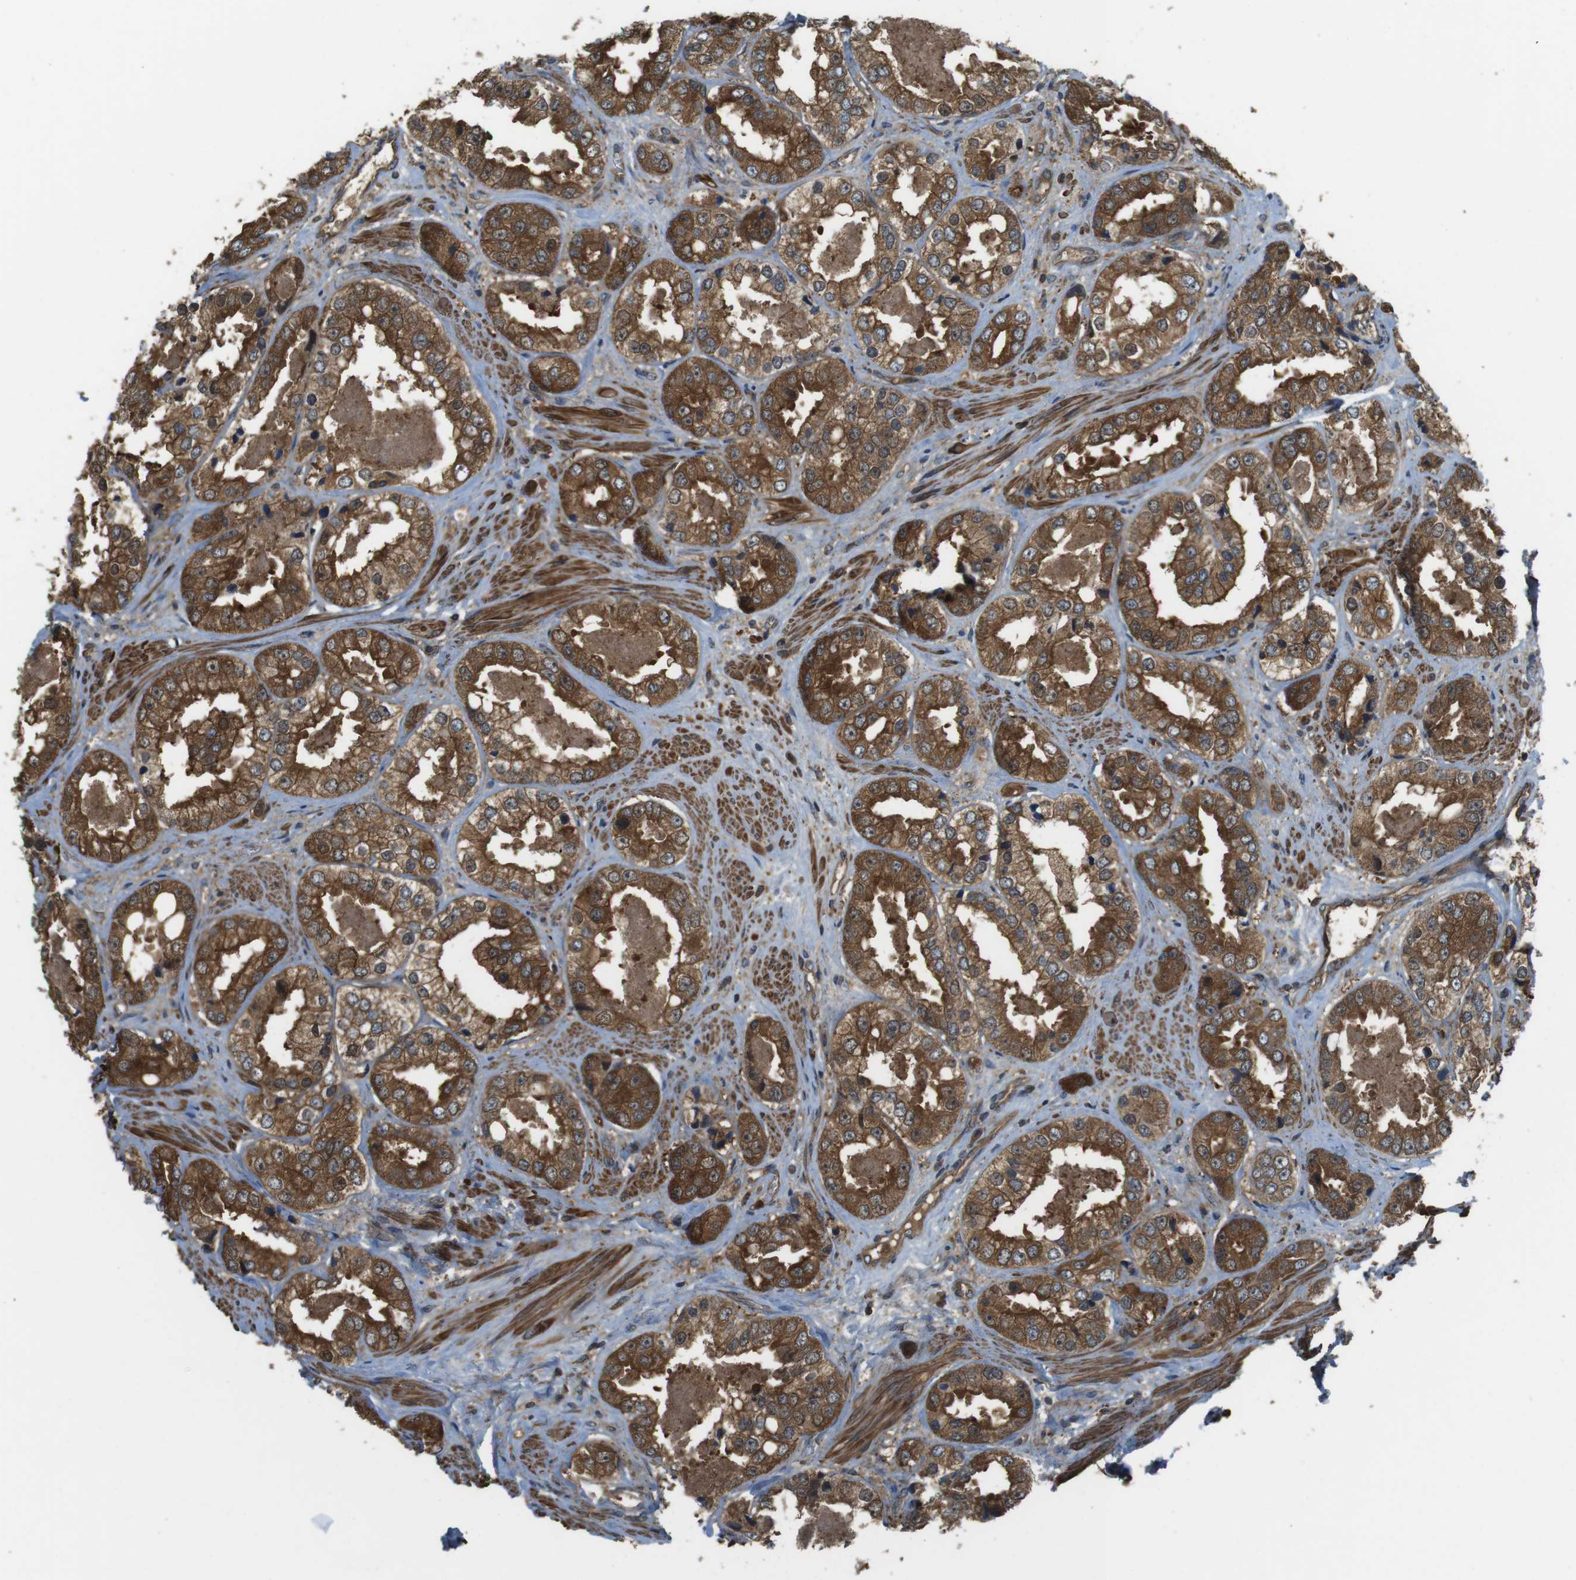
{"staining": {"intensity": "strong", "quantity": ">75%", "location": "cytoplasmic/membranous"}, "tissue": "prostate cancer", "cell_type": "Tumor cells", "image_type": "cancer", "snomed": [{"axis": "morphology", "description": "Adenocarcinoma, High grade"}, {"axis": "topography", "description": "Prostate"}], "caption": "Immunohistochemical staining of human adenocarcinoma (high-grade) (prostate) reveals high levels of strong cytoplasmic/membranous expression in about >75% of tumor cells.", "gene": "LRRC3B", "patient": {"sex": "male", "age": 61}}